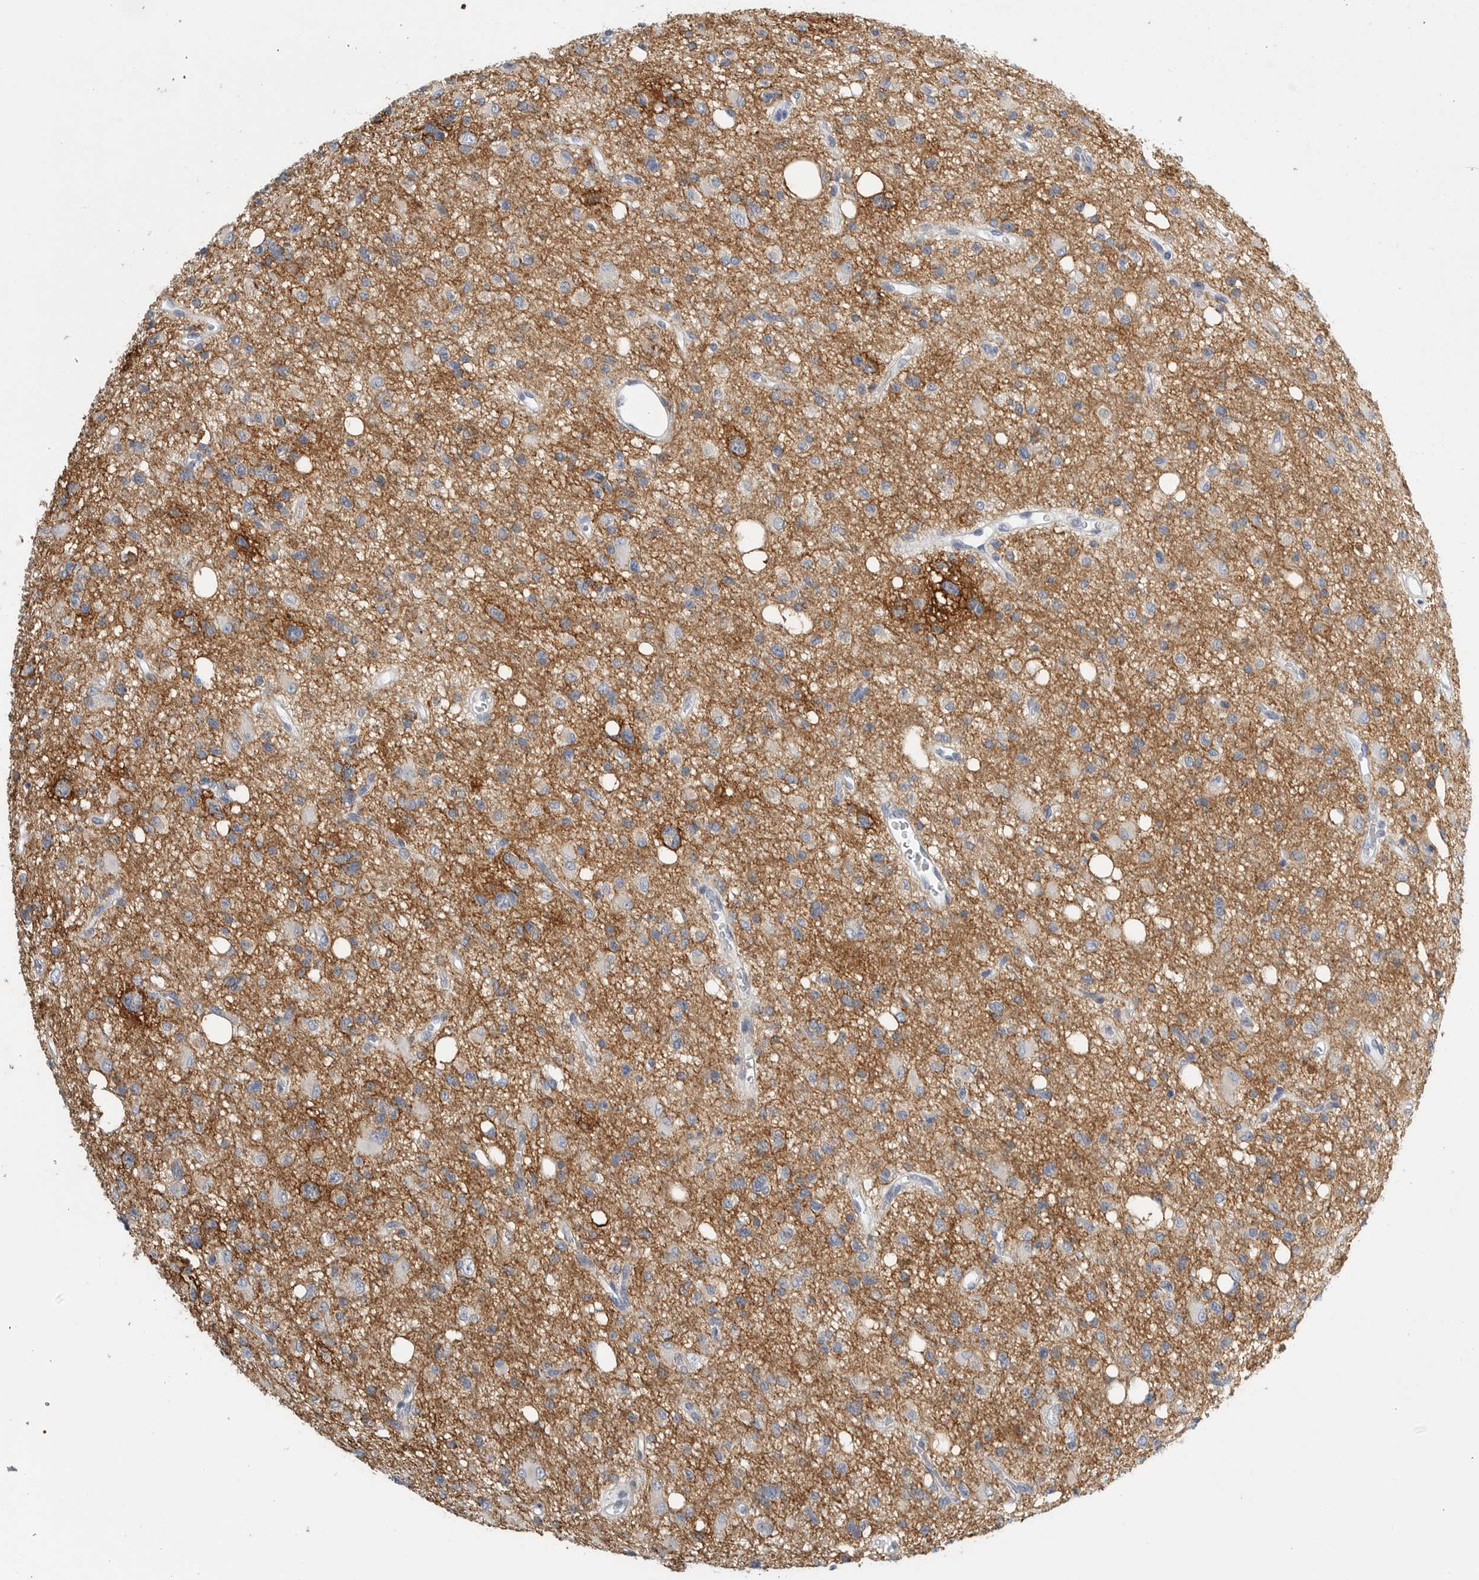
{"staining": {"intensity": "negative", "quantity": "none", "location": "none"}, "tissue": "glioma", "cell_type": "Tumor cells", "image_type": "cancer", "snomed": [{"axis": "morphology", "description": "Glioma, malignant, High grade"}, {"axis": "topography", "description": "Brain"}], "caption": "DAB (3,3'-diaminobenzidine) immunohistochemical staining of high-grade glioma (malignant) exhibits no significant expression in tumor cells.", "gene": "TNR", "patient": {"sex": "female", "age": 62}}